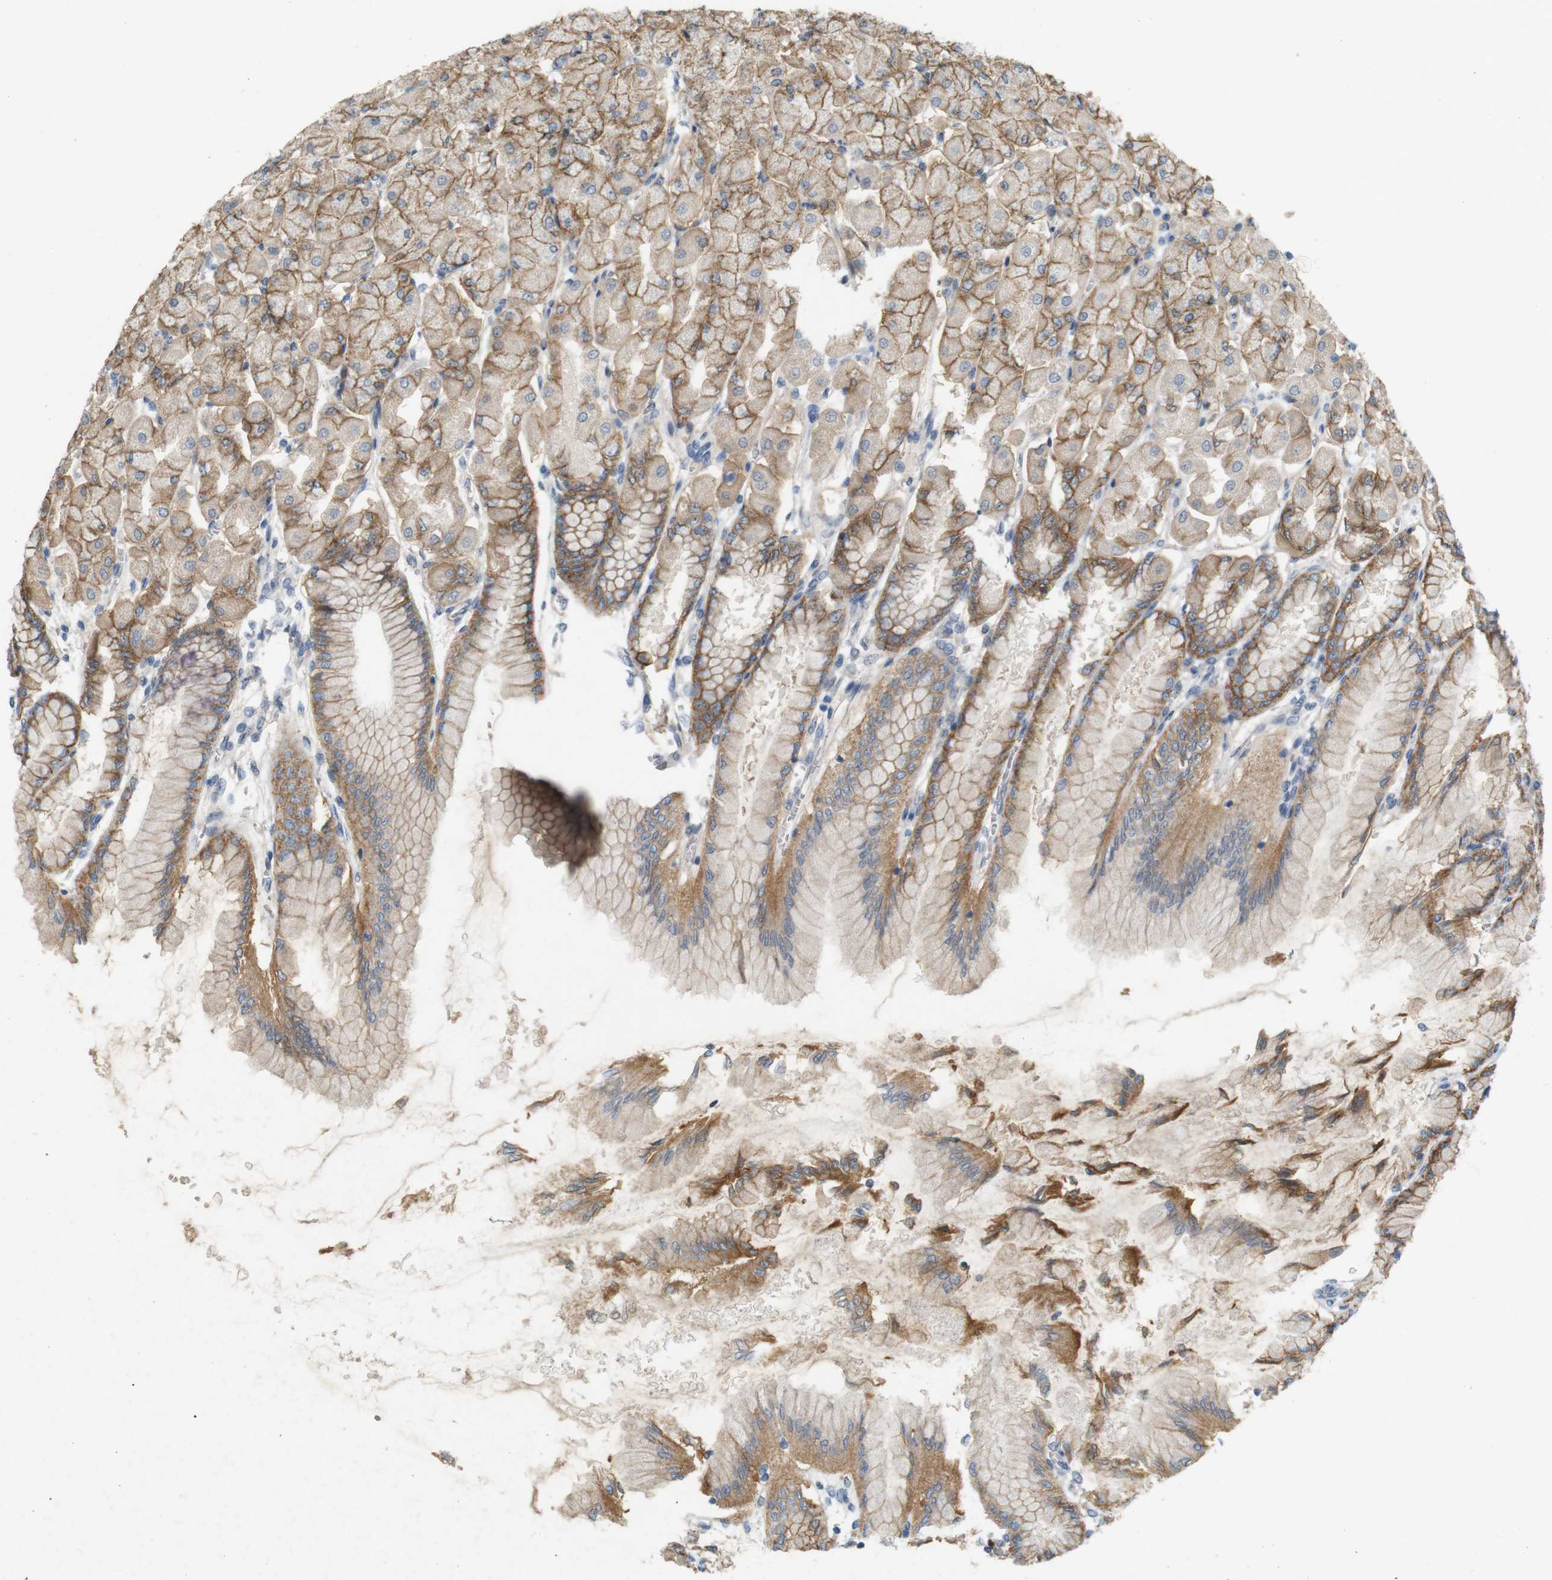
{"staining": {"intensity": "moderate", "quantity": ">75%", "location": "cytoplasmic/membranous"}, "tissue": "stomach", "cell_type": "Glandular cells", "image_type": "normal", "snomed": [{"axis": "morphology", "description": "Normal tissue, NOS"}, {"axis": "topography", "description": "Stomach, upper"}], "caption": "Protein expression by IHC reveals moderate cytoplasmic/membranous positivity in approximately >75% of glandular cells in unremarkable stomach. The protein is stained brown, and the nuclei are stained in blue (DAB (3,3'-diaminobenzidine) IHC with brightfield microscopy, high magnification).", "gene": "PVR", "patient": {"sex": "female", "age": 56}}